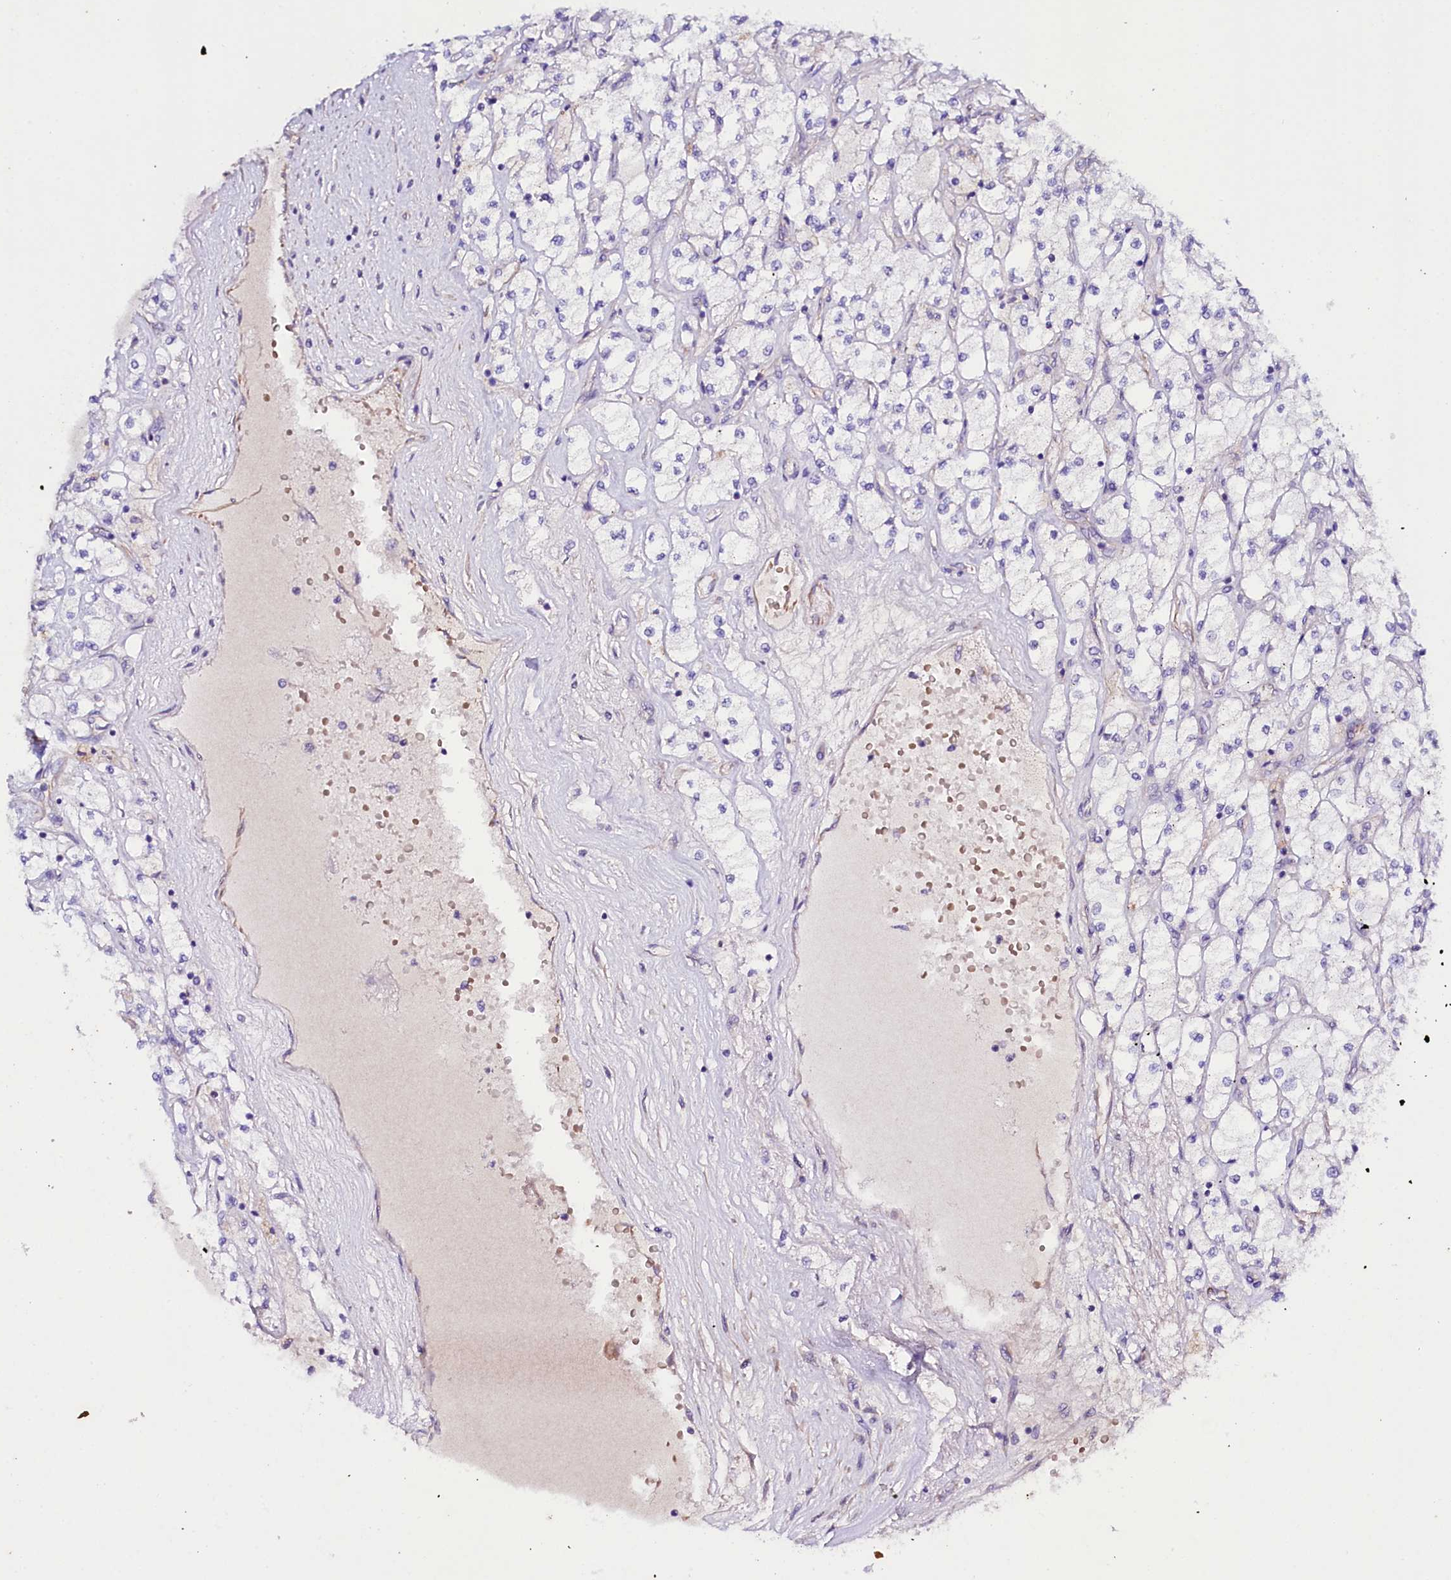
{"staining": {"intensity": "negative", "quantity": "none", "location": "none"}, "tissue": "renal cancer", "cell_type": "Tumor cells", "image_type": "cancer", "snomed": [{"axis": "morphology", "description": "Adenocarcinoma, NOS"}, {"axis": "topography", "description": "Kidney"}], "caption": "Immunohistochemistry image of human renal cancer (adenocarcinoma) stained for a protein (brown), which displays no expression in tumor cells.", "gene": "SLC7A1", "patient": {"sex": "male", "age": 80}}